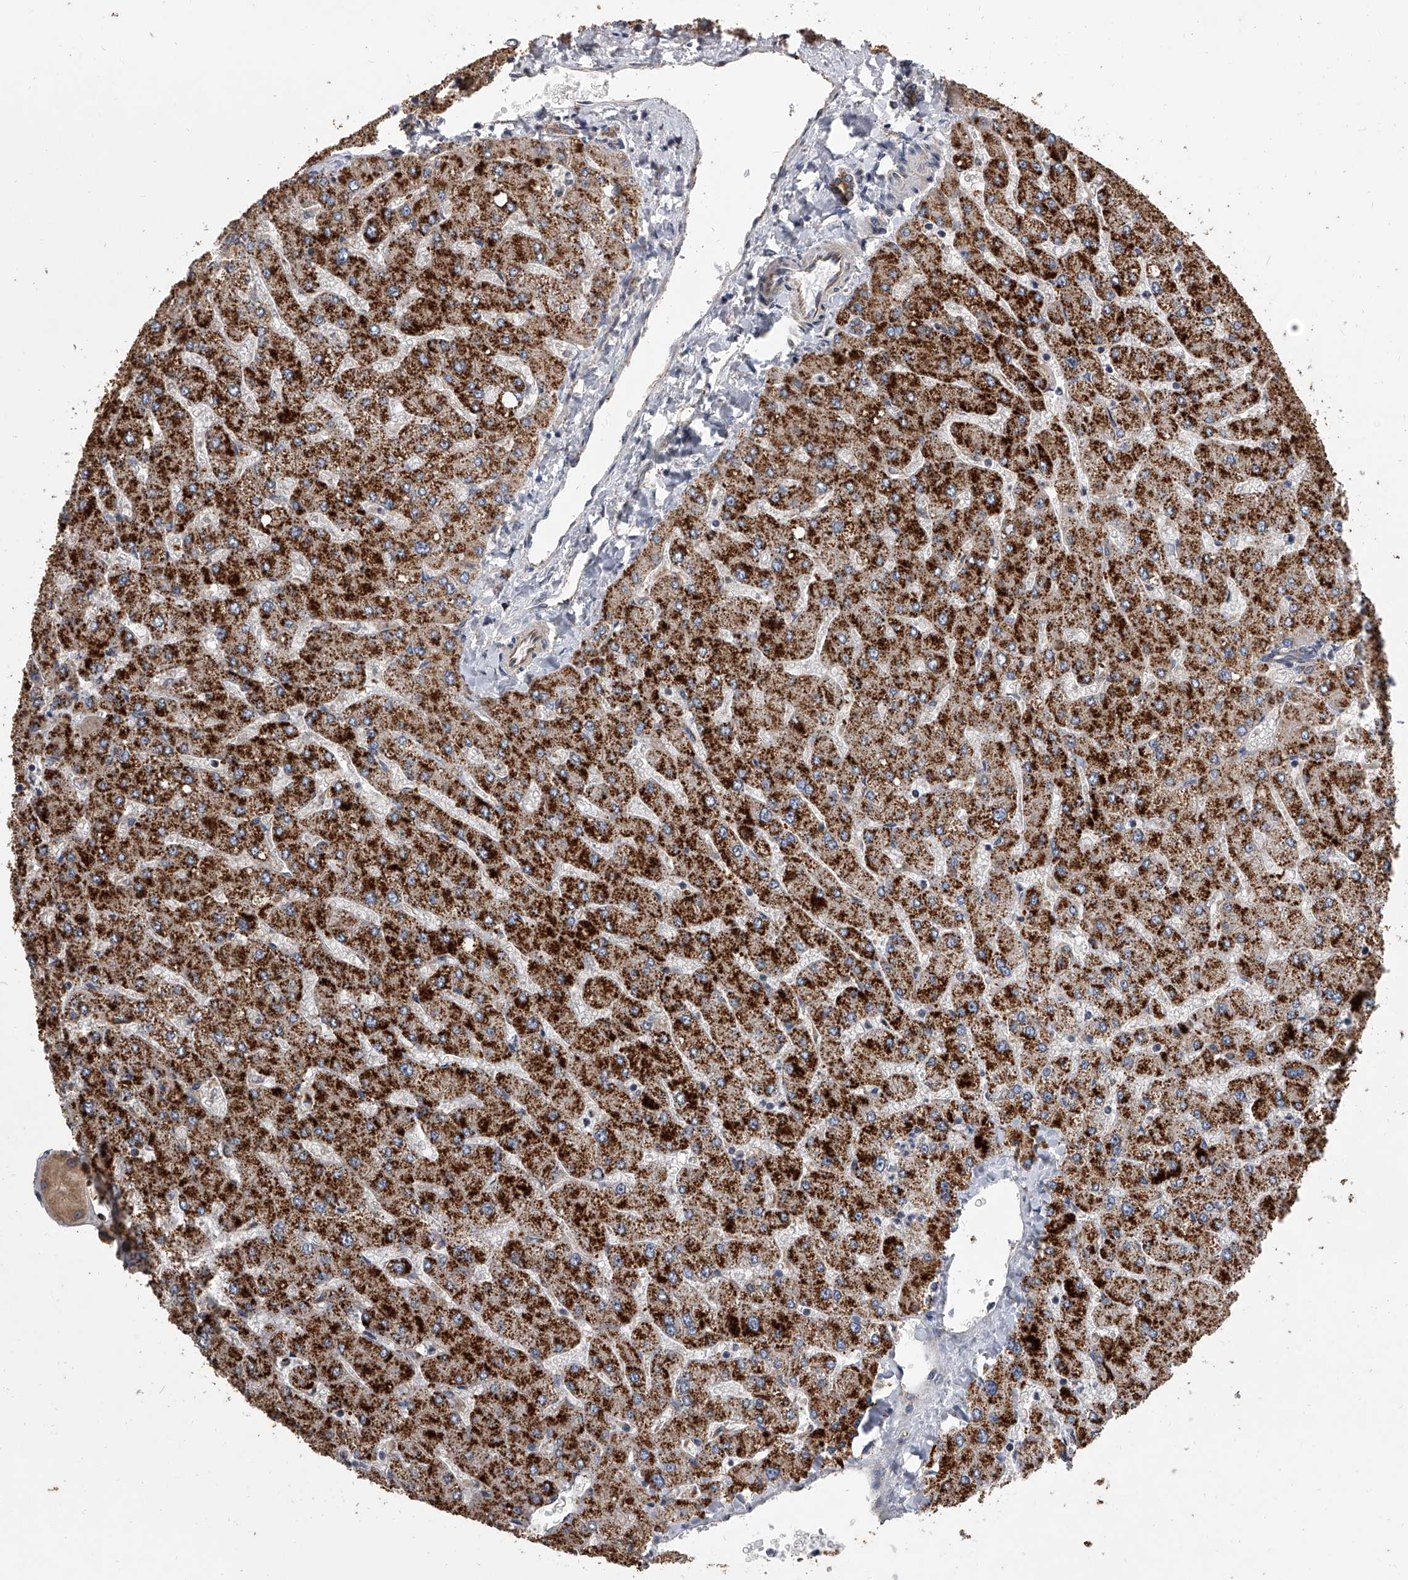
{"staining": {"intensity": "moderate", "quantity": ">75%", "location": "cytoplasmic/membranous"}, "tissue": "liver", "cell_type": "Cholangiocytes", "image_type": "normal", "snomed": [{"axis": "morphology", "description": "Normal tissue, NOS"}, {"axis": "topography", "description": "Liver"}], "caption": "A histopathology image of liver stained for a protein reveals moderate cytoplasmic/membranous brown staining in cholangiocytes.", "gene": "EXOC4", "patient": {"sex": "male", "age": 55}}